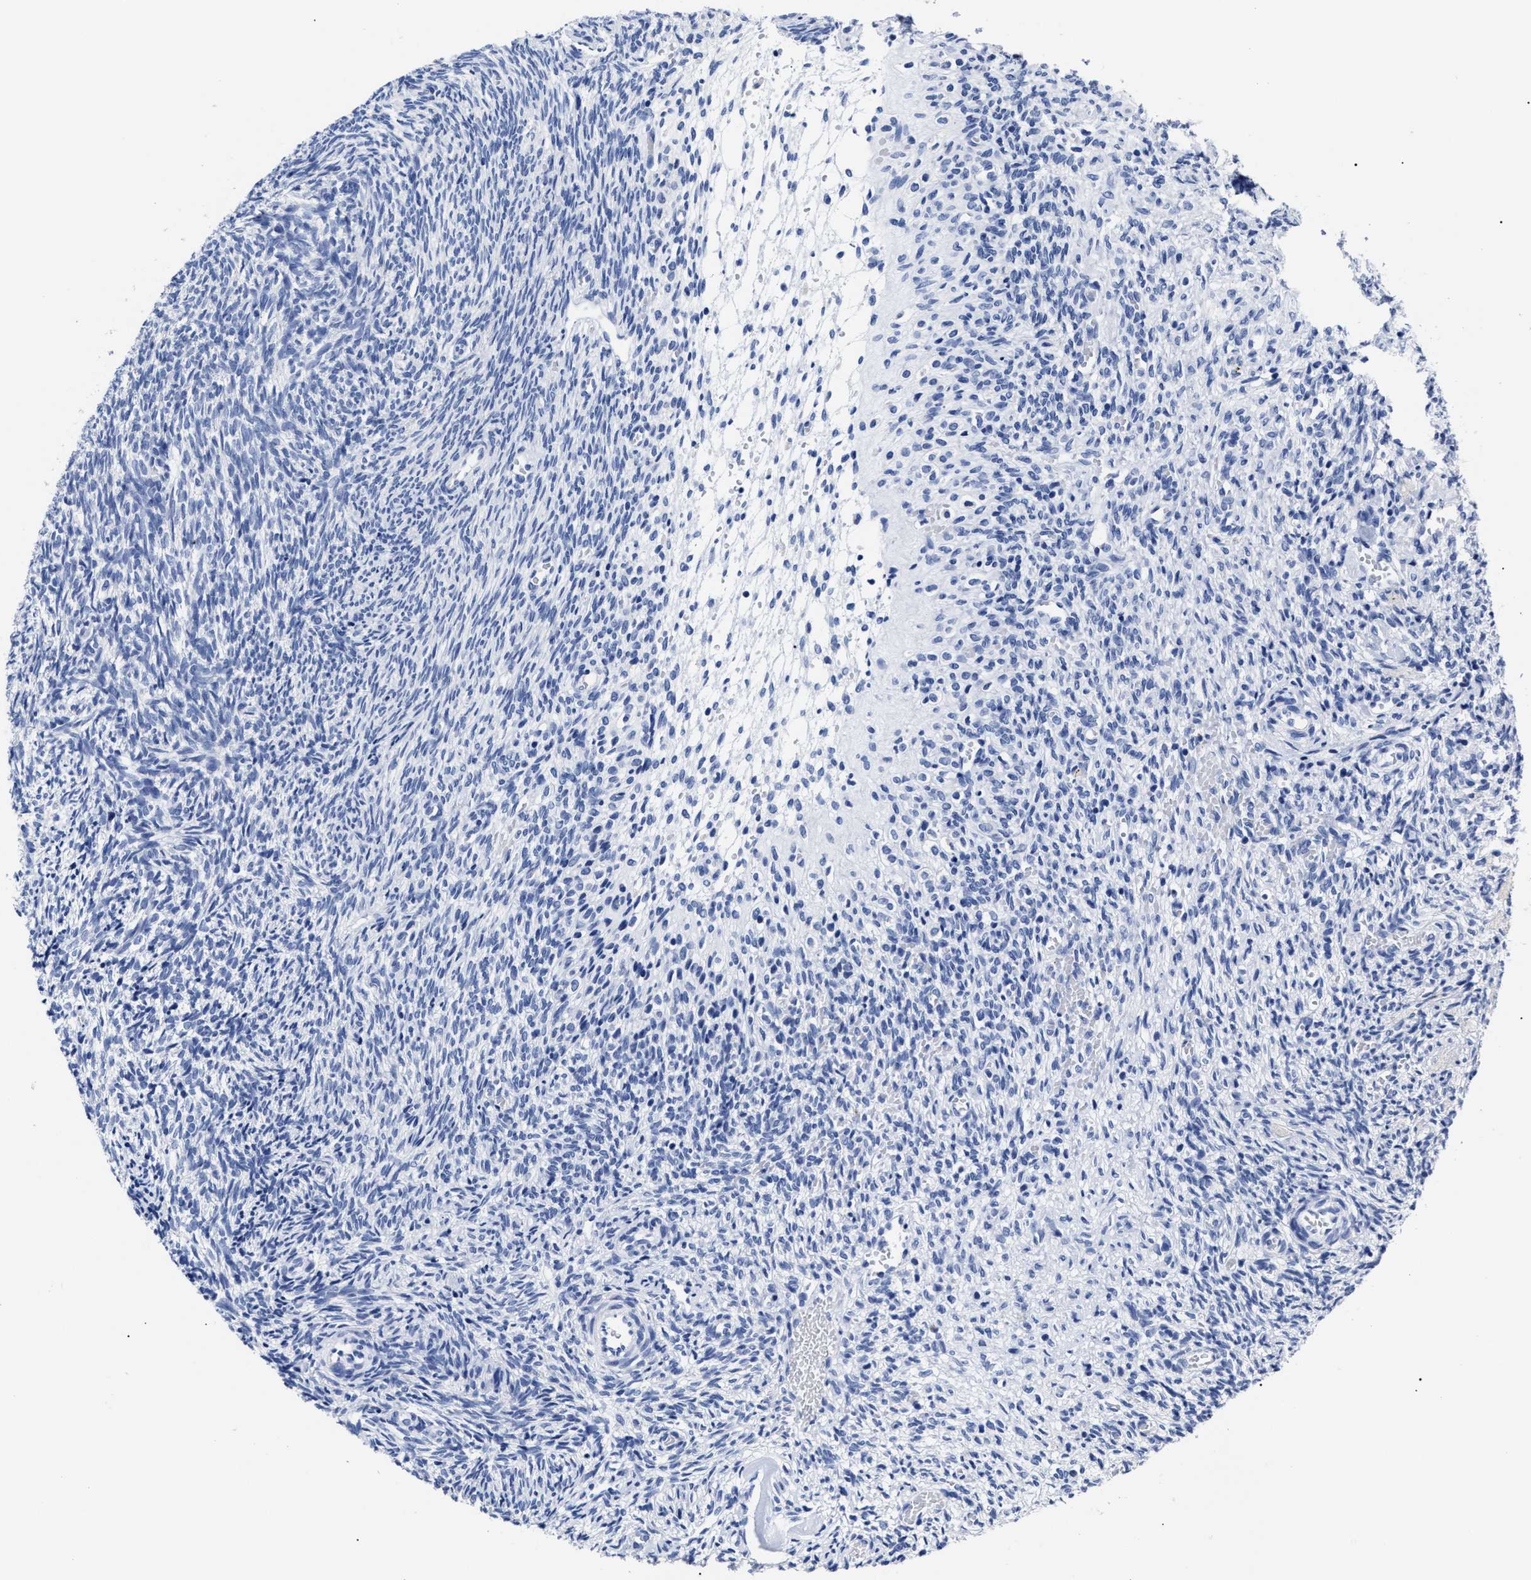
{"staining": {"intensity": "negative", "quantity": "none", "location": "none"}, "tissue": "ovary", "cell_type": "Ovarian stroma cells", "image_type": "normal", "snomed": [{"axis": "morphology", "description": "Normal tissue, NOS"}, {"axis": "topography", "description": "Ovary"}], "caption": "Immunohistochemical staining of unremarkable human ovary displays no significant staining in ovarian stroma cells.", "gene": "ALPG", "patient": {"sex": "female", "age": 41}}